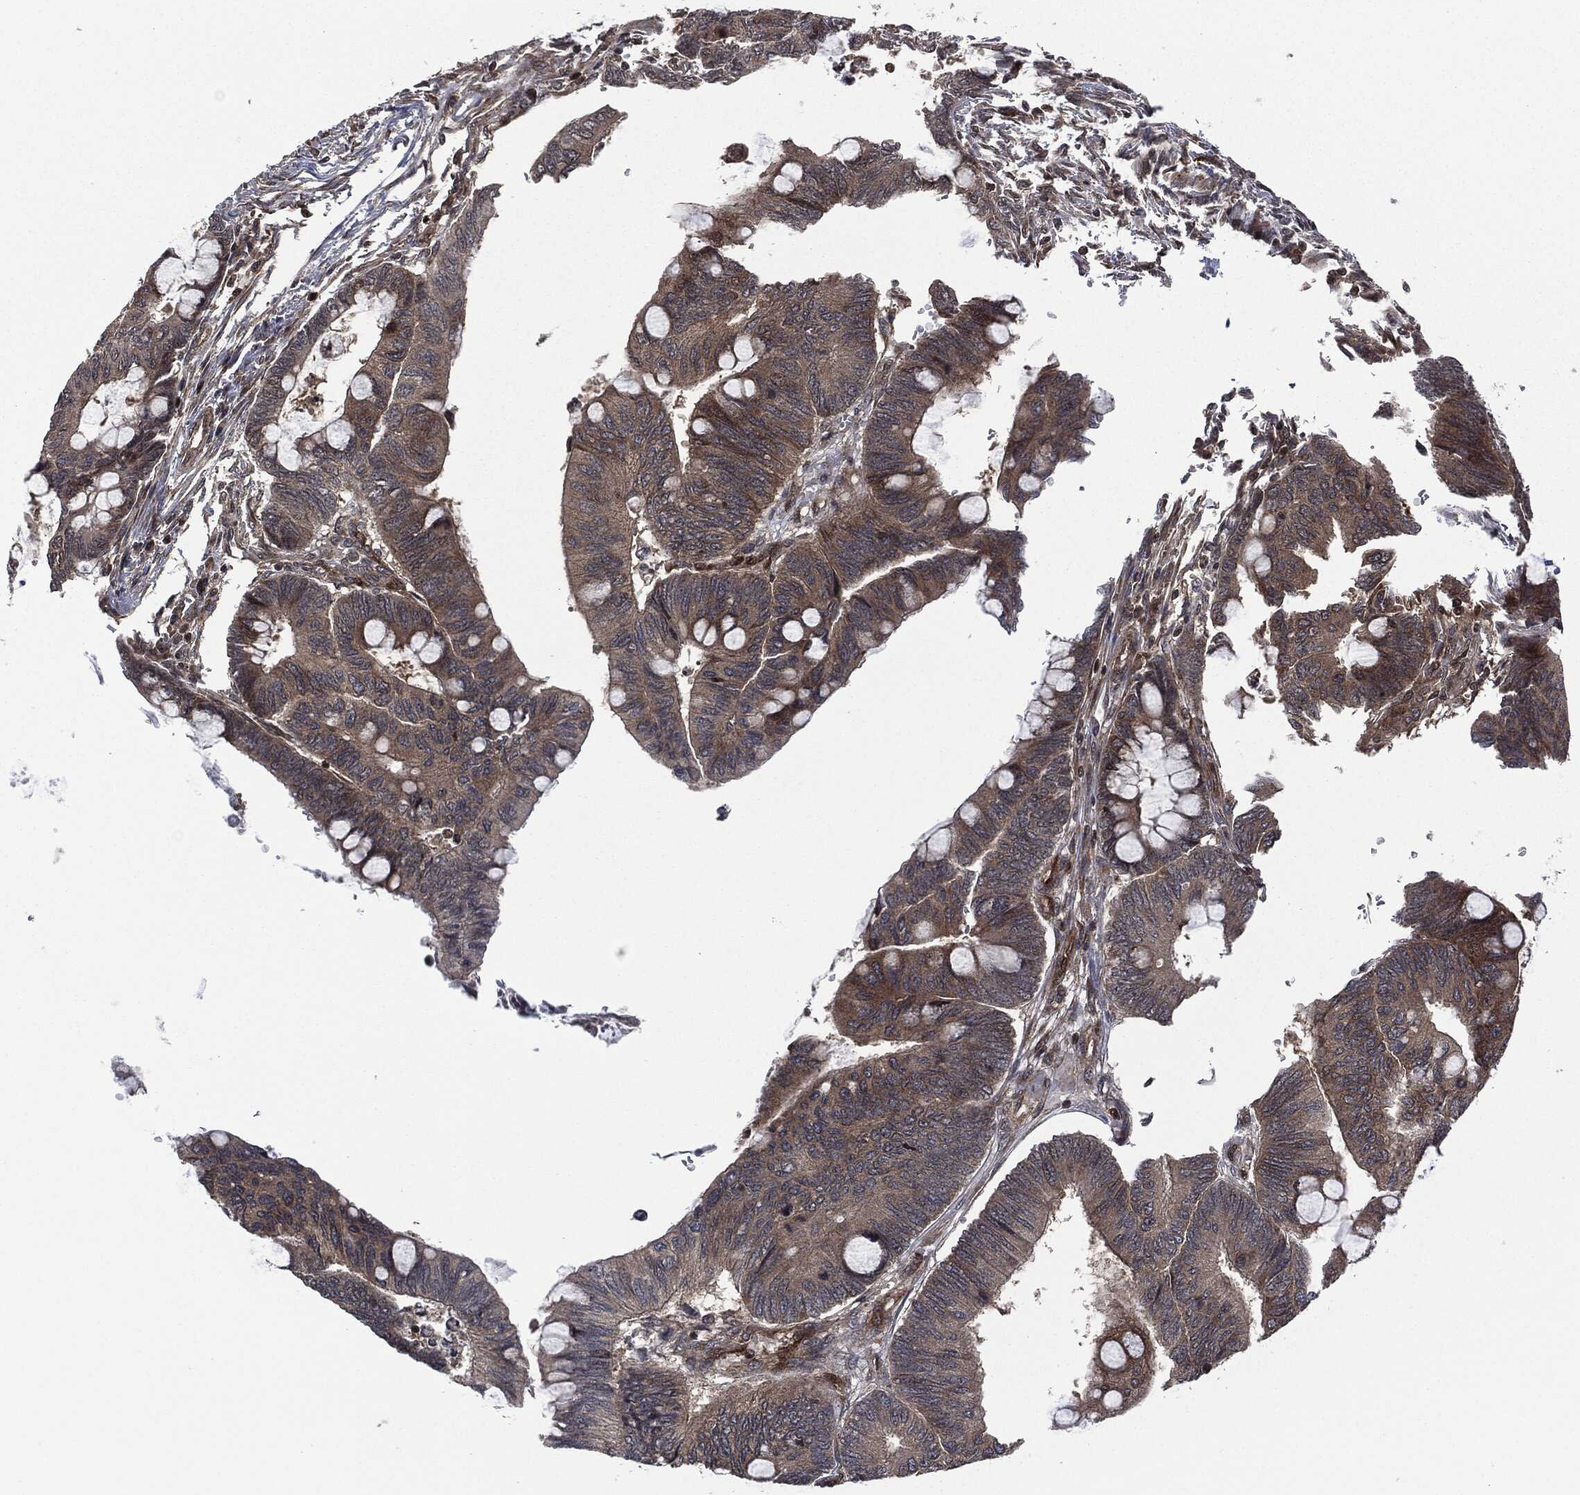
{"staining": {"intensity": "moderate", "quantity": "<25%", "location": "cytoplasmic/membranous"}, "tissue": "colorectal cancer", "cell_type": "Tumor cells", "image_type": "cancer", "snomed": [{"axis": "morphology", "description": "Normal tissue, NOS"}, {"axis": "morphology", "description": "Adenocarcinoma, NOS"}, {"axis": "topography", "description": "Rectum"}, {"axis": "topography", "description": "Peripheral nerve tissue"}], "caption": "Colorectal cancer (adenocarcinoma) stained with a brown dye reveals moderate cytoplasmic/membranous positive staining in about <25% of tumor cells.", "gene": "HRAS", "patient": {"sex": "male", "age": 92}}